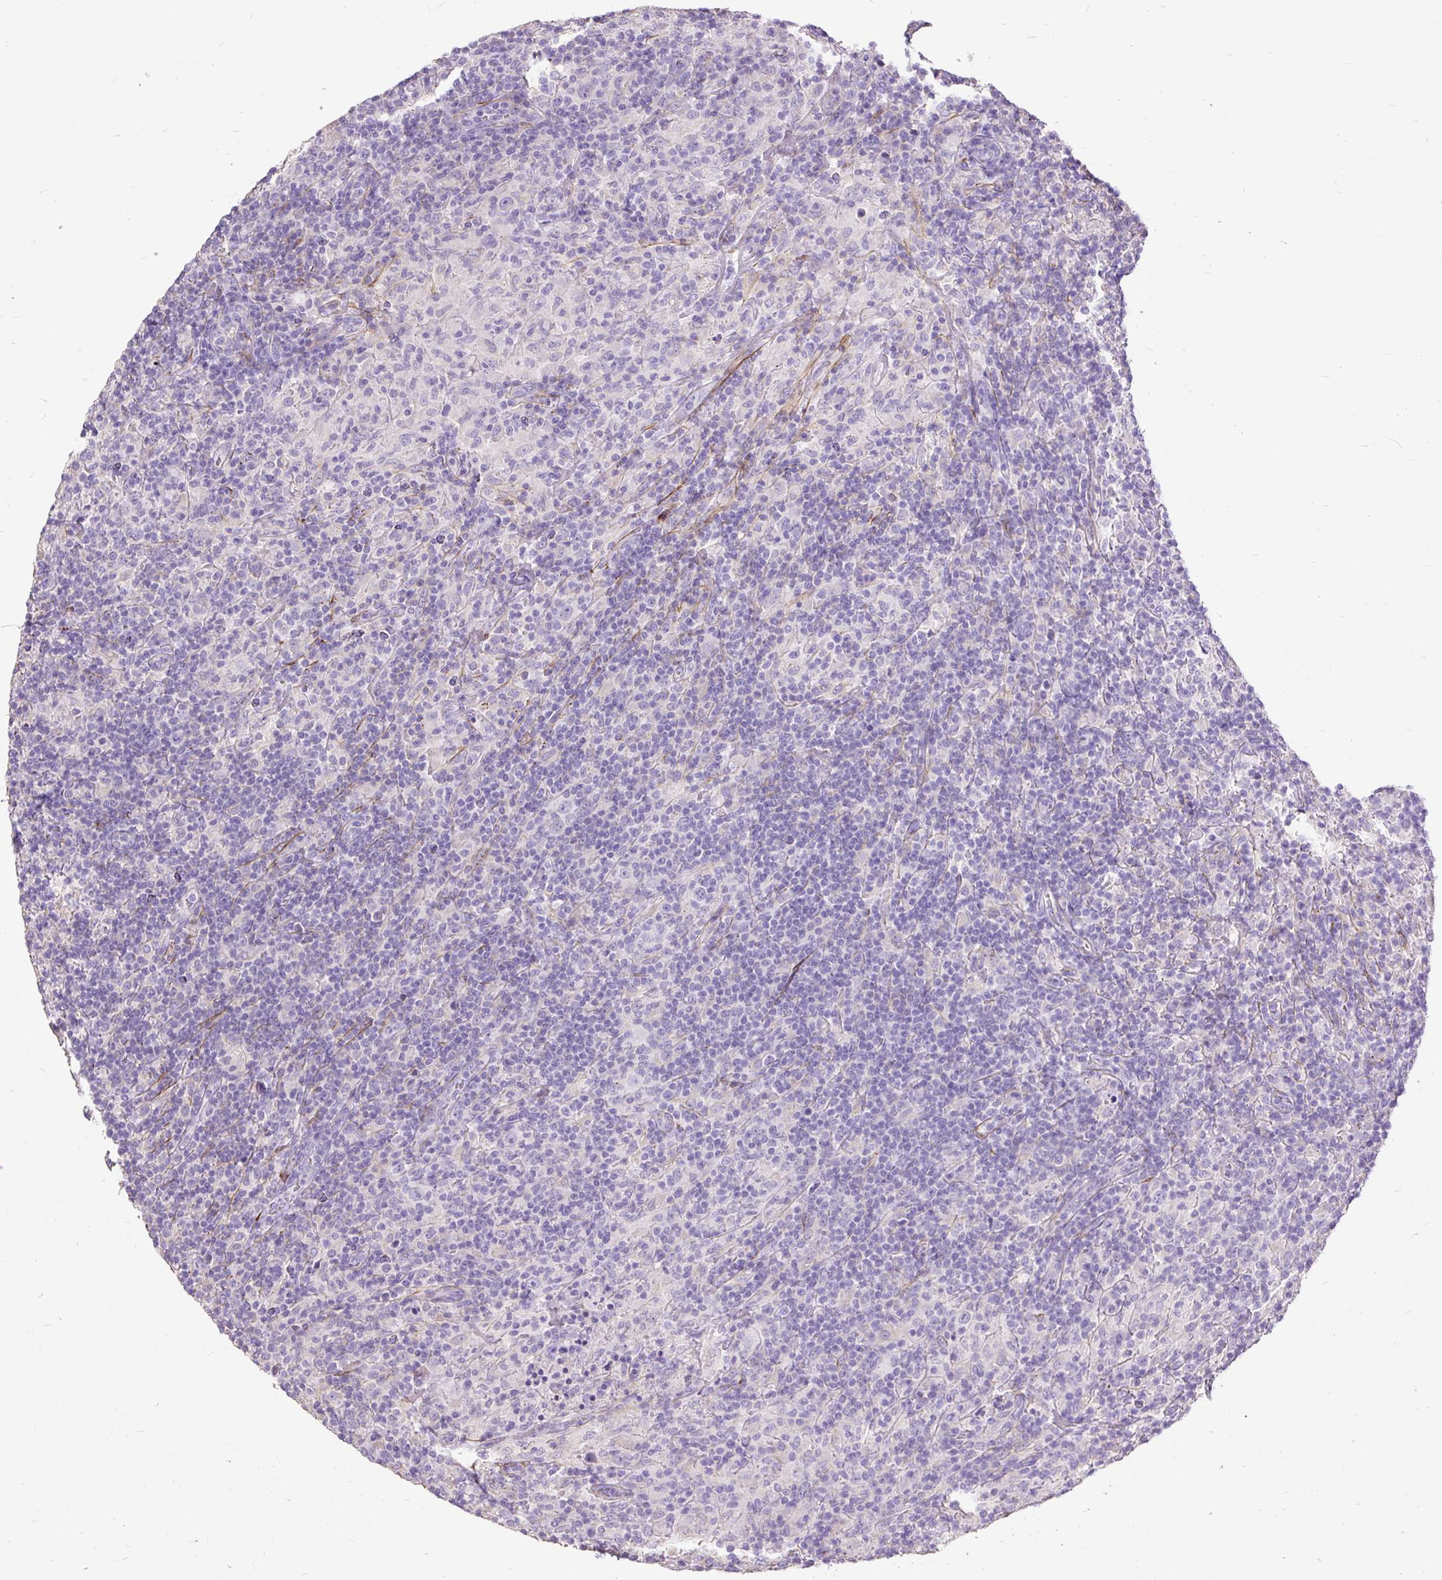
{"staining": {"intensity": "negative", "quantity": "none", "location": "none"}, "tissue": "lymphoma", "cell_type": "Tumor cells", "image_type": "cancer", "snomed": [{"axis": "morphology", "description": "Hodgkin's disease, NOS"}, {"axis": "topography", "description": "Lymph node"}], "caption": "Hodgkin's disease was stained to show a protein in brown. There is no significant expression in tumor cells.", "gene": "GBX1", "patient": {"sex": "male", "age": 70}}